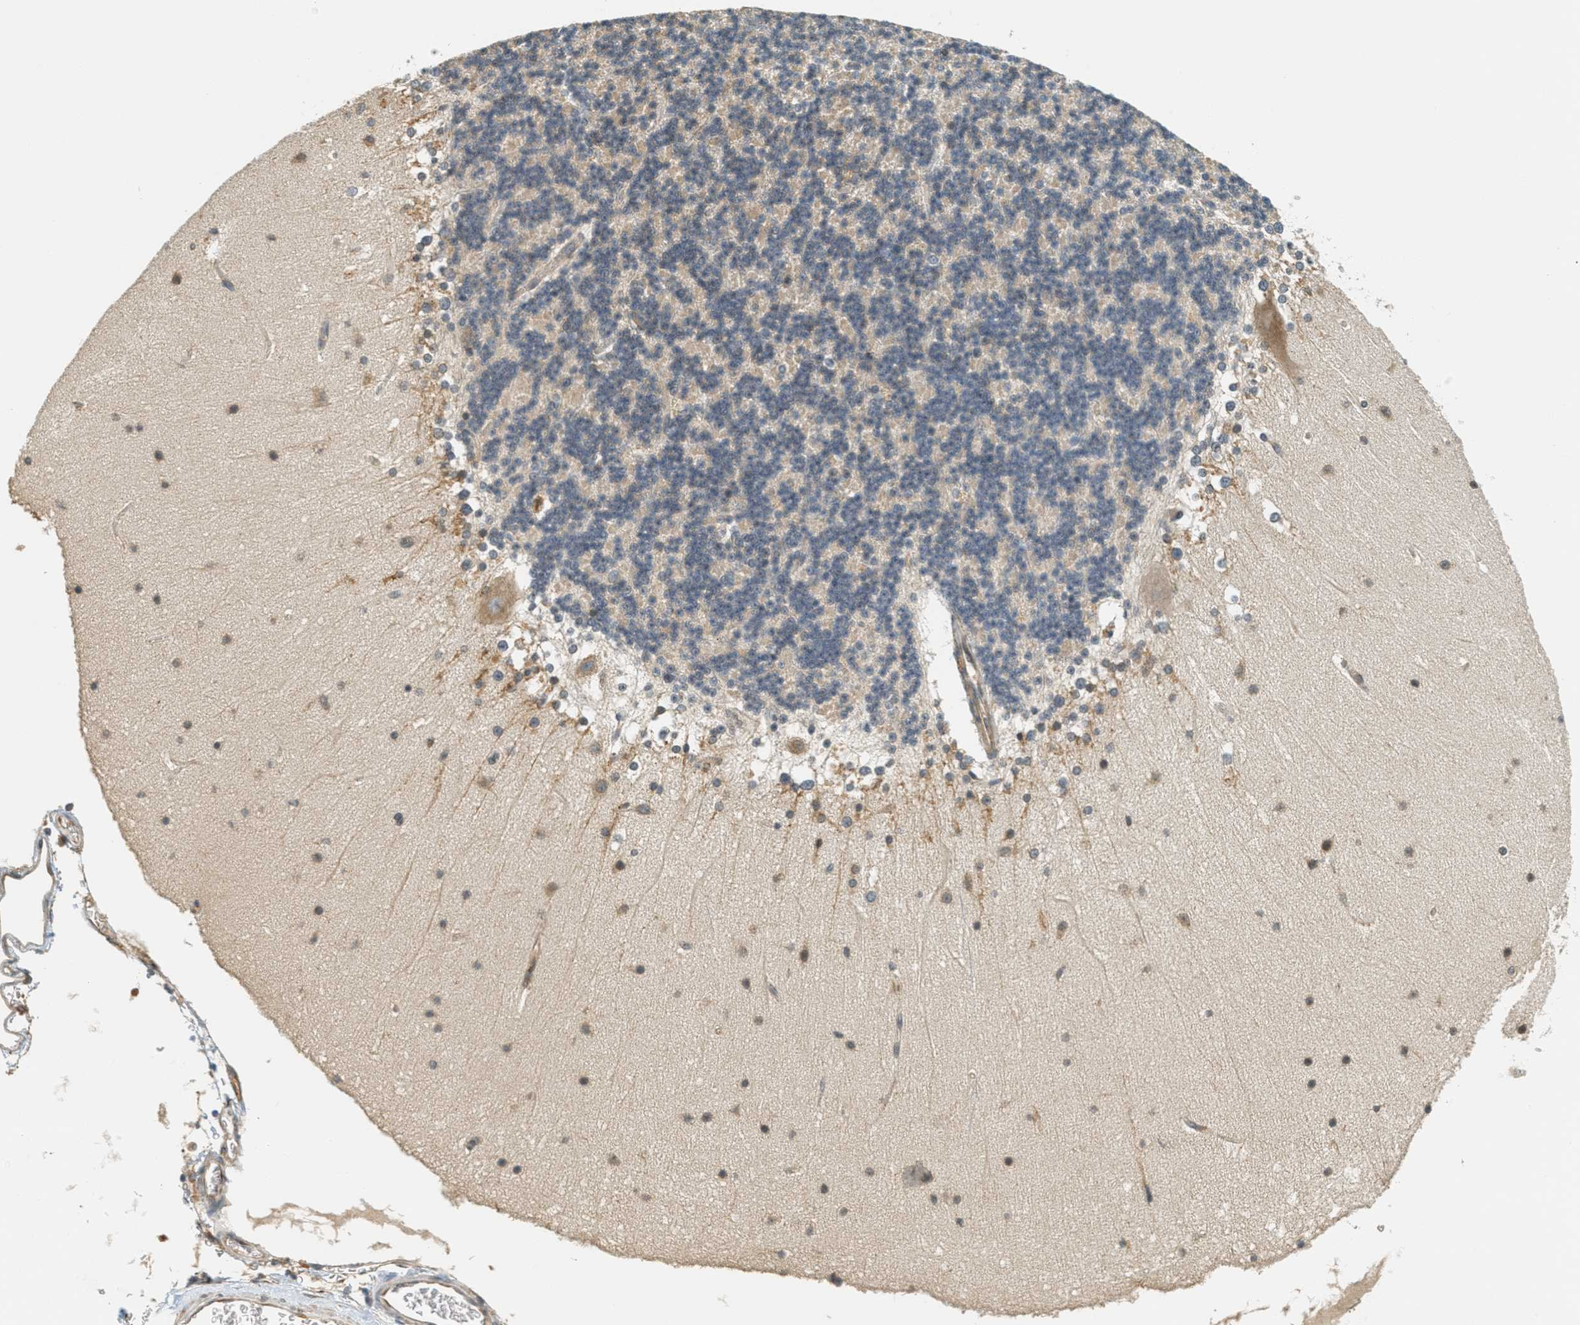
{"staining": {"intensity": "weak", "quantity": "<25%", "location": "cytoplasmic/membranous"}, "tissue": "cerebellum", "cell_type": "Cells in granular layer", "image_type": "normal", "snomed": [{"axis": "morphology", "description": "Normal tissue, NOS"}, {"axis": "topography", "description": "Cerebellum"}], "caption": "Cells in granular layer are negative for protein expression in normal human cerebellum. (DAB (3,3'-diaminobenzidine) immunohistochemistry (IHC), high magnification).", "gene": "PDK1", "patient": {"sex": "female", "age": 19}}